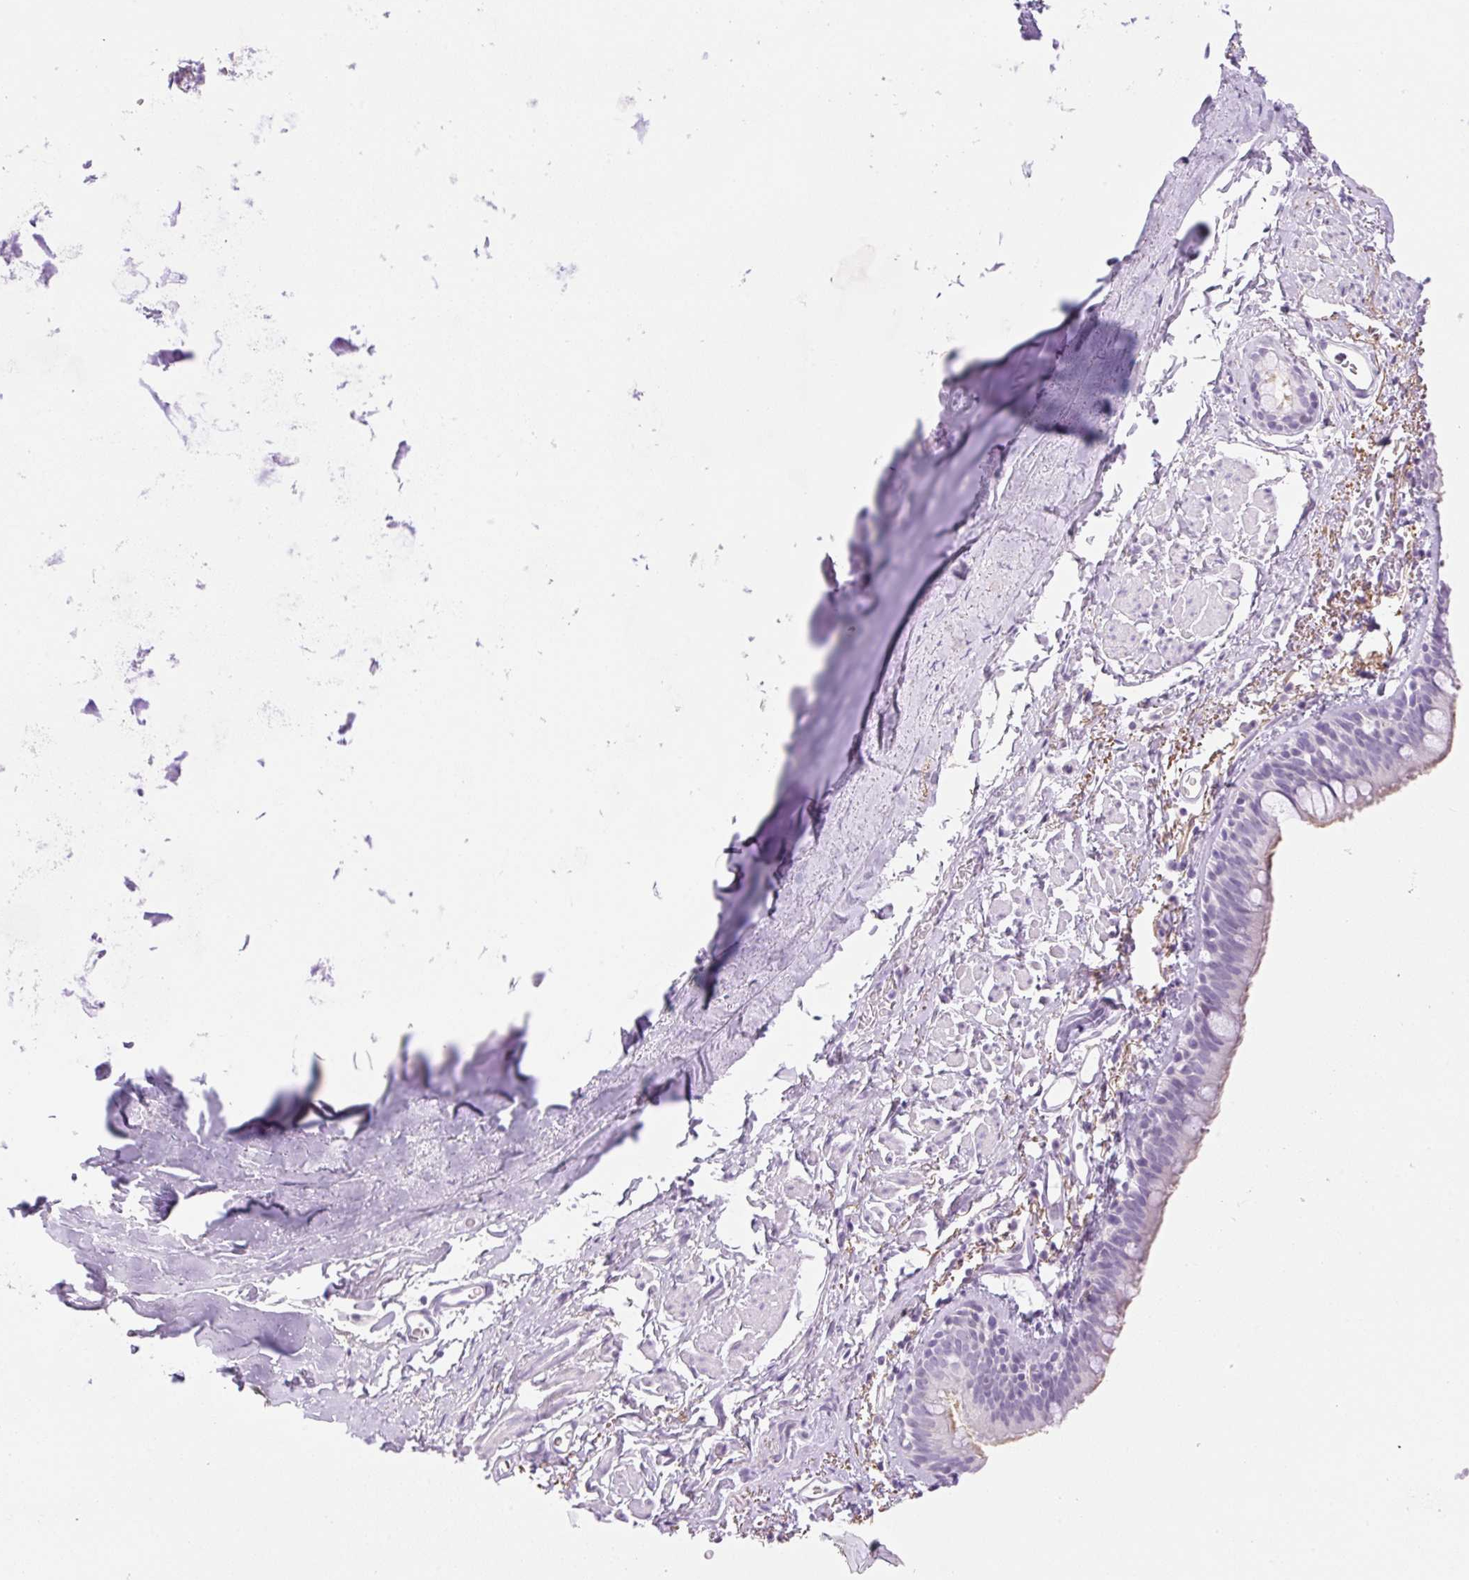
{"staining": {"intensity": "negative", "quantity": "none", "location": "none"}, "tissue": "bronchus", "cell_type": "Respiratory epithelial cells", "image_type": "normal", "snomed": [{"axis": "morphology", "description": "Normal tissue, NOS"}, {"axis": "topography", "description": "Bronchus"}], "caption": "The photomicrograph demonstrates no significant staining in respiratory epithelial cells of bronchus.", "gene": "SP140L", "patient": {"sex": "male", "age": 67}}